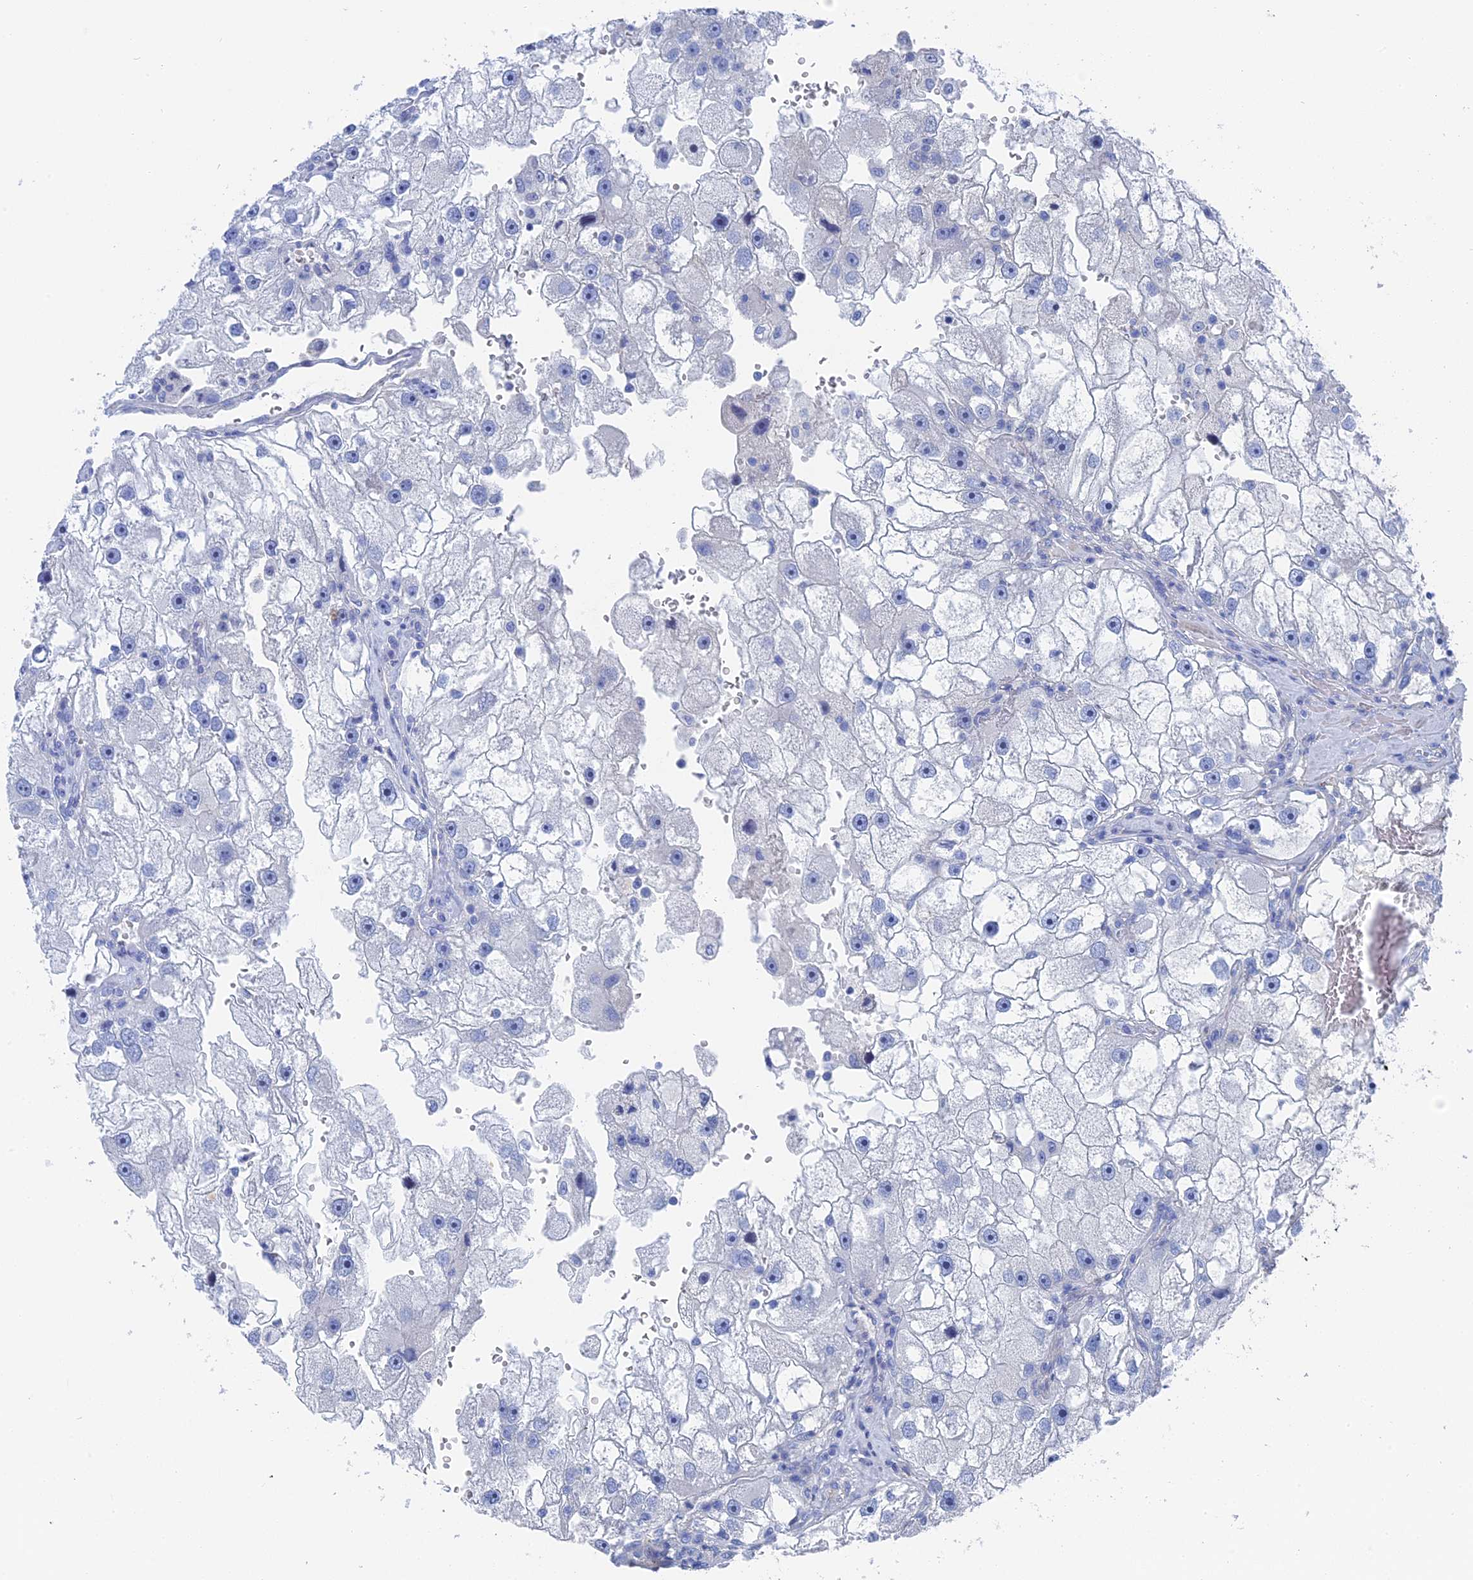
{"staining": {"intensity": "negative", "quantity": "none", "location": "none"}, "tissue": "renal cancer", "cell_type": "Tumor cells", "image_type": "cancer", "snomed": [{"axis": "morphology", "description": "Adenocarcinoma, NOS"}, {"axis": "topography", "description": "Kidney"}], "caption": "This histopathology image is of adenocarcinoma (renal) stained with immunohistochemistry to label a protein in brown with the nuclei are counter-stained blue. There is no expression in tumor cells. (Stains: DAB (3,3'-diaminobenzidine) immunohistochemistry with hematoxylin counter stain, Microscopy: brightfield microscopy at high magnification).", "gene": "MTHFSD", "patient": {"sex": "male", "age": 63}}